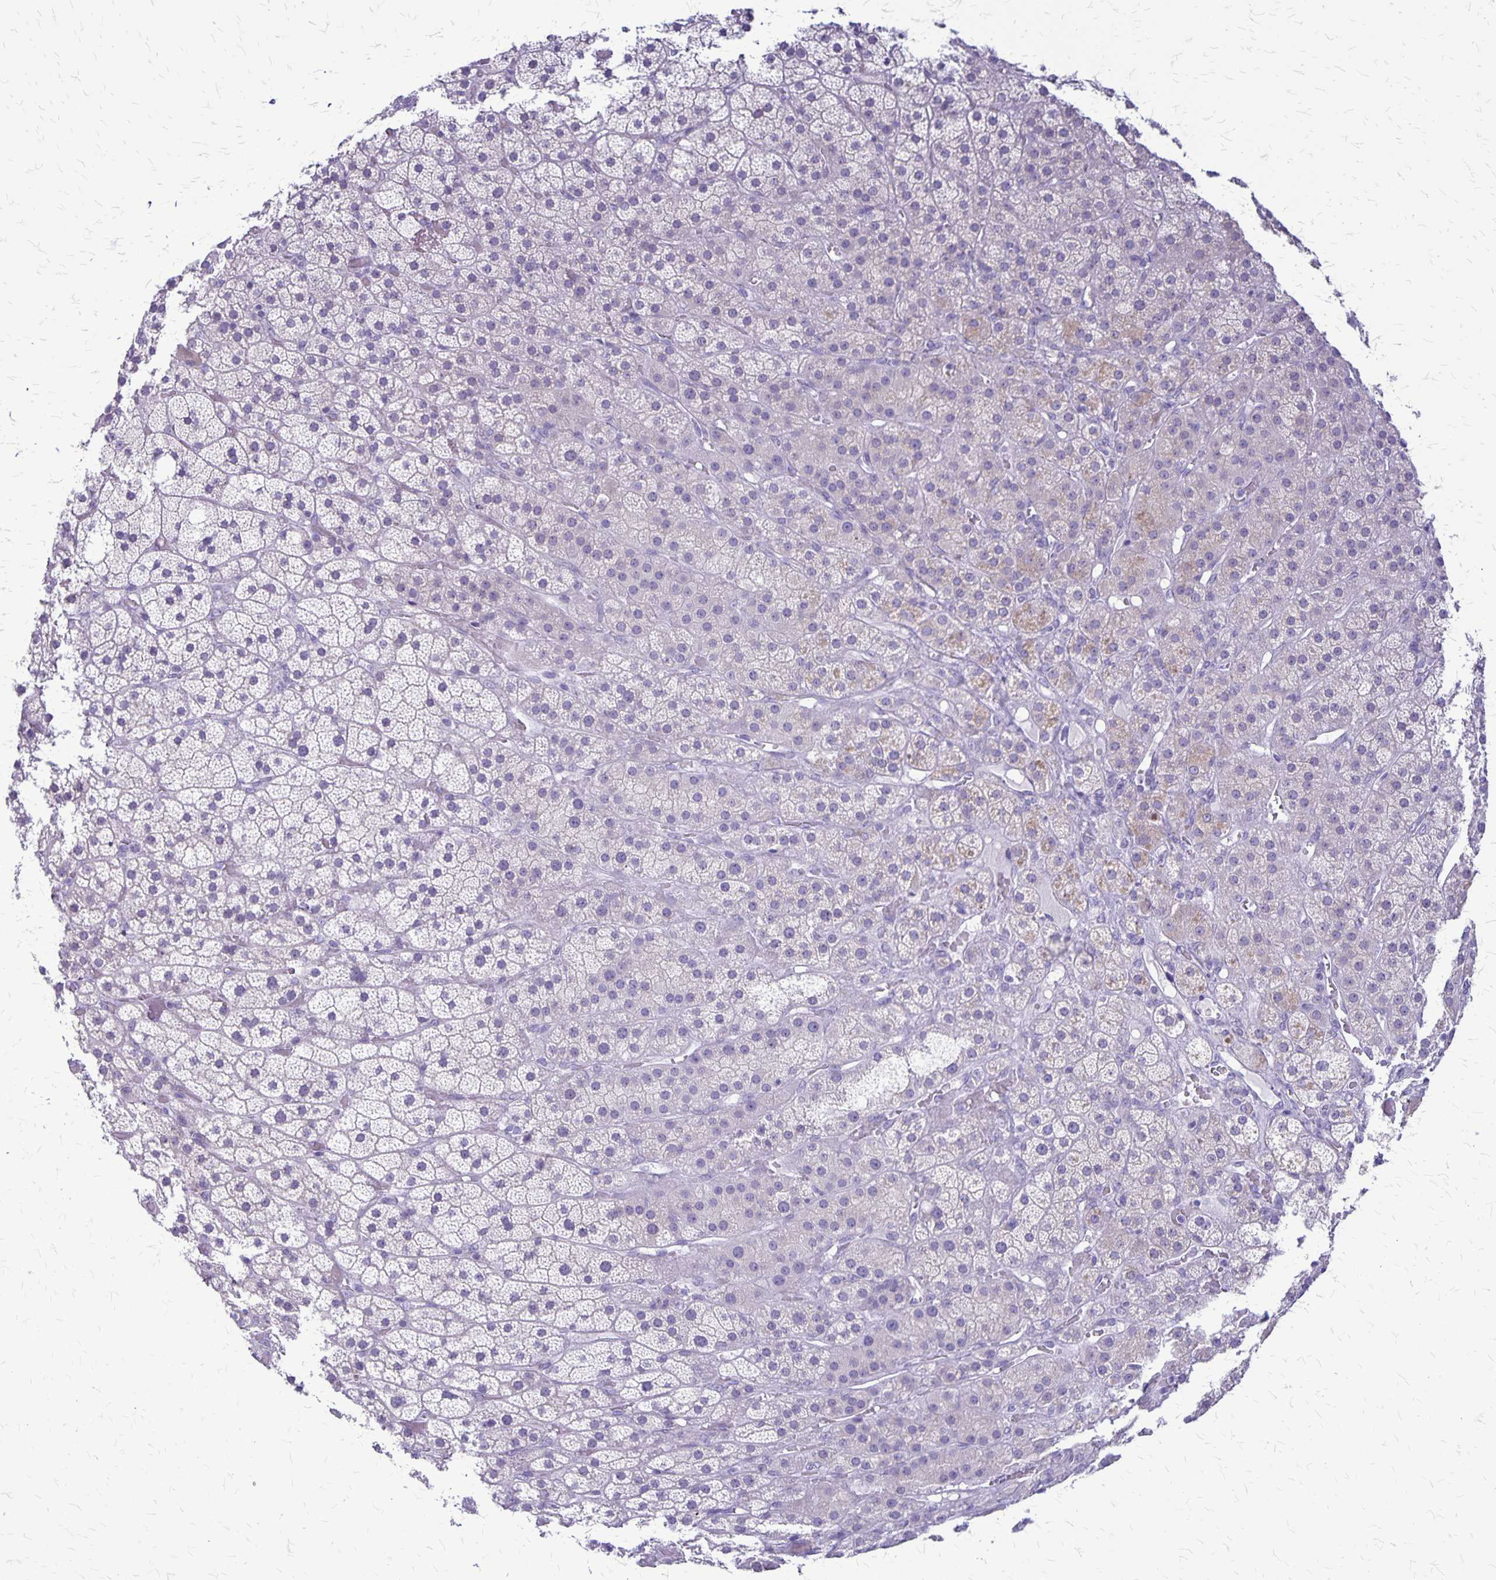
{"staining": {"intensity": "weak", "quantity": "<25%", "location": "cytoplasmic/membranous"}, "tissue": "adrenal gland", "cell_type": "Glandular cells", "image_type": "normal", "snomed": [{"axis": "morphology", "description": "Normal tissue, NOS"}, {"axis": "topography", "description": "Adrenal gland"}], "caption": "This is a photomicrograph of immunohistochemistry staining of normal adrenal gland, which shows no staining in glandular cells.", "gene": "PLXNB3", "patient": {"sex": "male", "age": 57}}